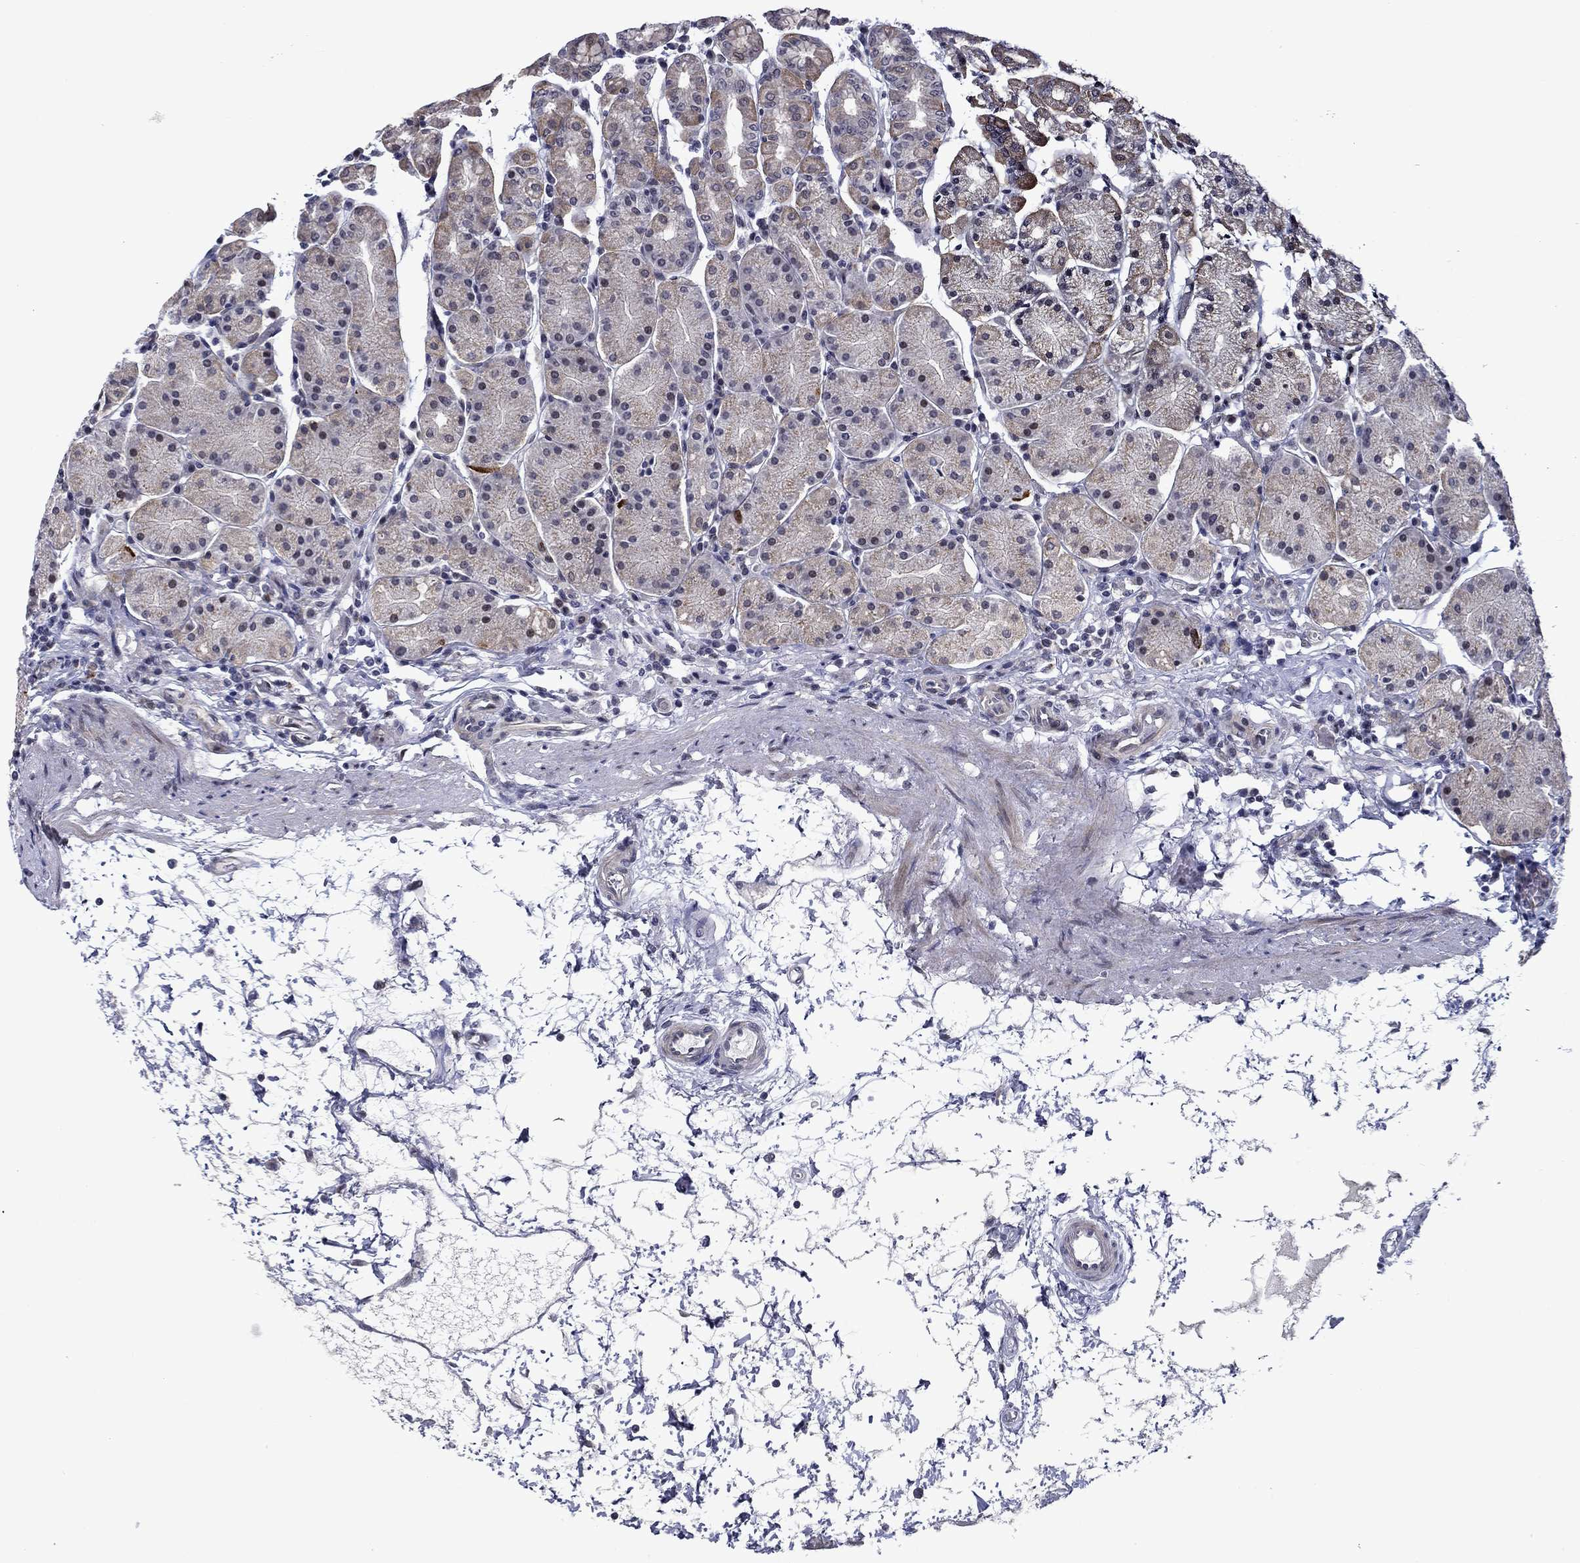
{"staining": {"intensity": "negative", "quantity": "none", "location": "none"}, "tissue": "stomach", "cell_type": "Glandular cells", "image_type": "normal", "snomed": [{"axis": "morphology", "description": "Normal tissue, NOS"}, {"axis": "topography", "description": "Stomach"}], "caption": "Immunohistochemical staining of unremarkable human stomach displays no significant expression in glandular cells.", "gene": "B3GAT1", "patient": {"sex": "male", "age": 54}}